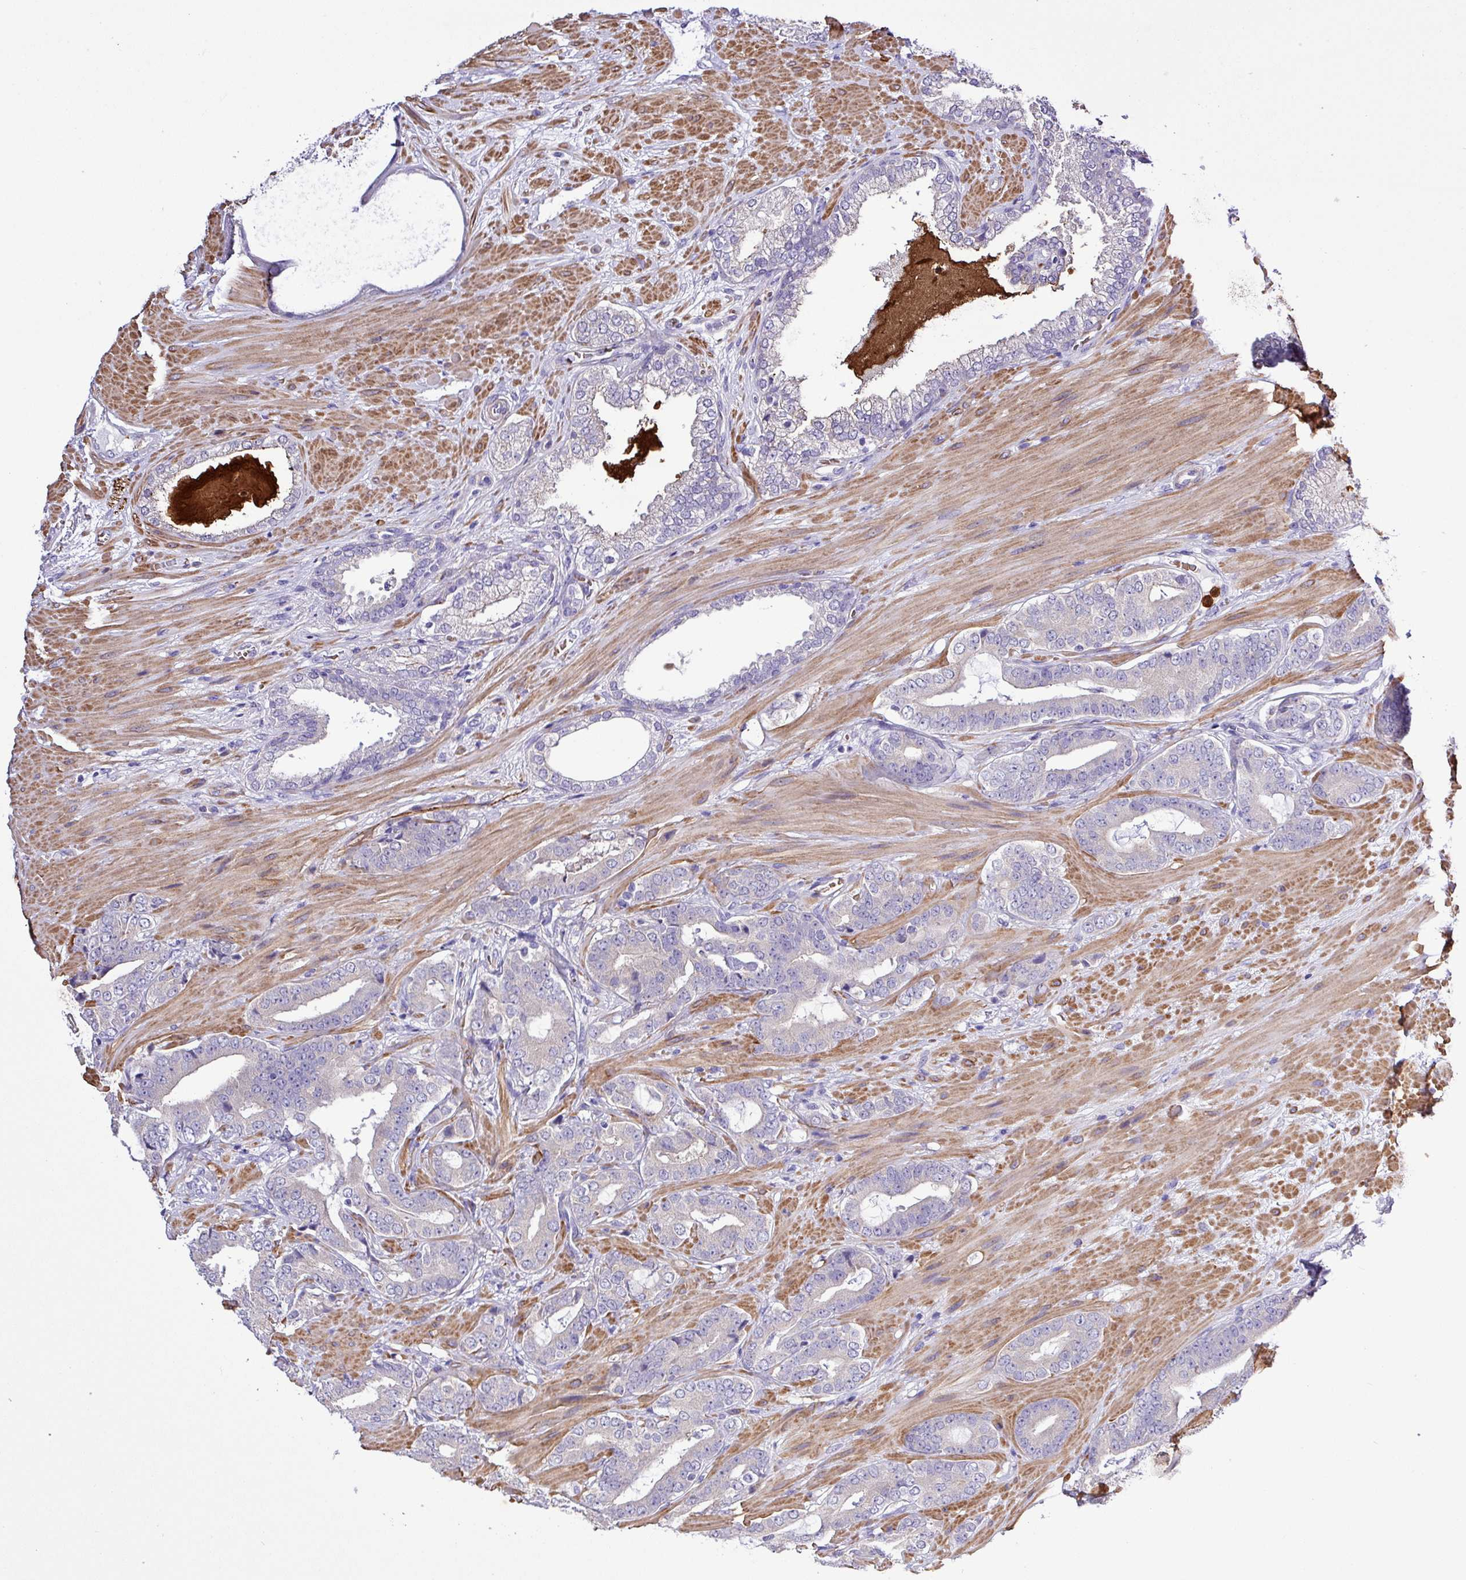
{"staining": {"intensity": "negative", "quantity": "none", "location": "none"}, "tissue": "prostate cancer", "cell_type": "Tumor cells", "image_type": "cancer", "snomed": [{"axis": "morphology", "description": "Adenocarcinoma, Low grade"}, {"axis": "topography", "description": "Prostate"}], "caption": "Prostate cancer was stained to show a protein in brown. There is no significant staining in tumor cells.", "gene": "MGAT4B", "patient": {"sex": "male", "age": 61}}